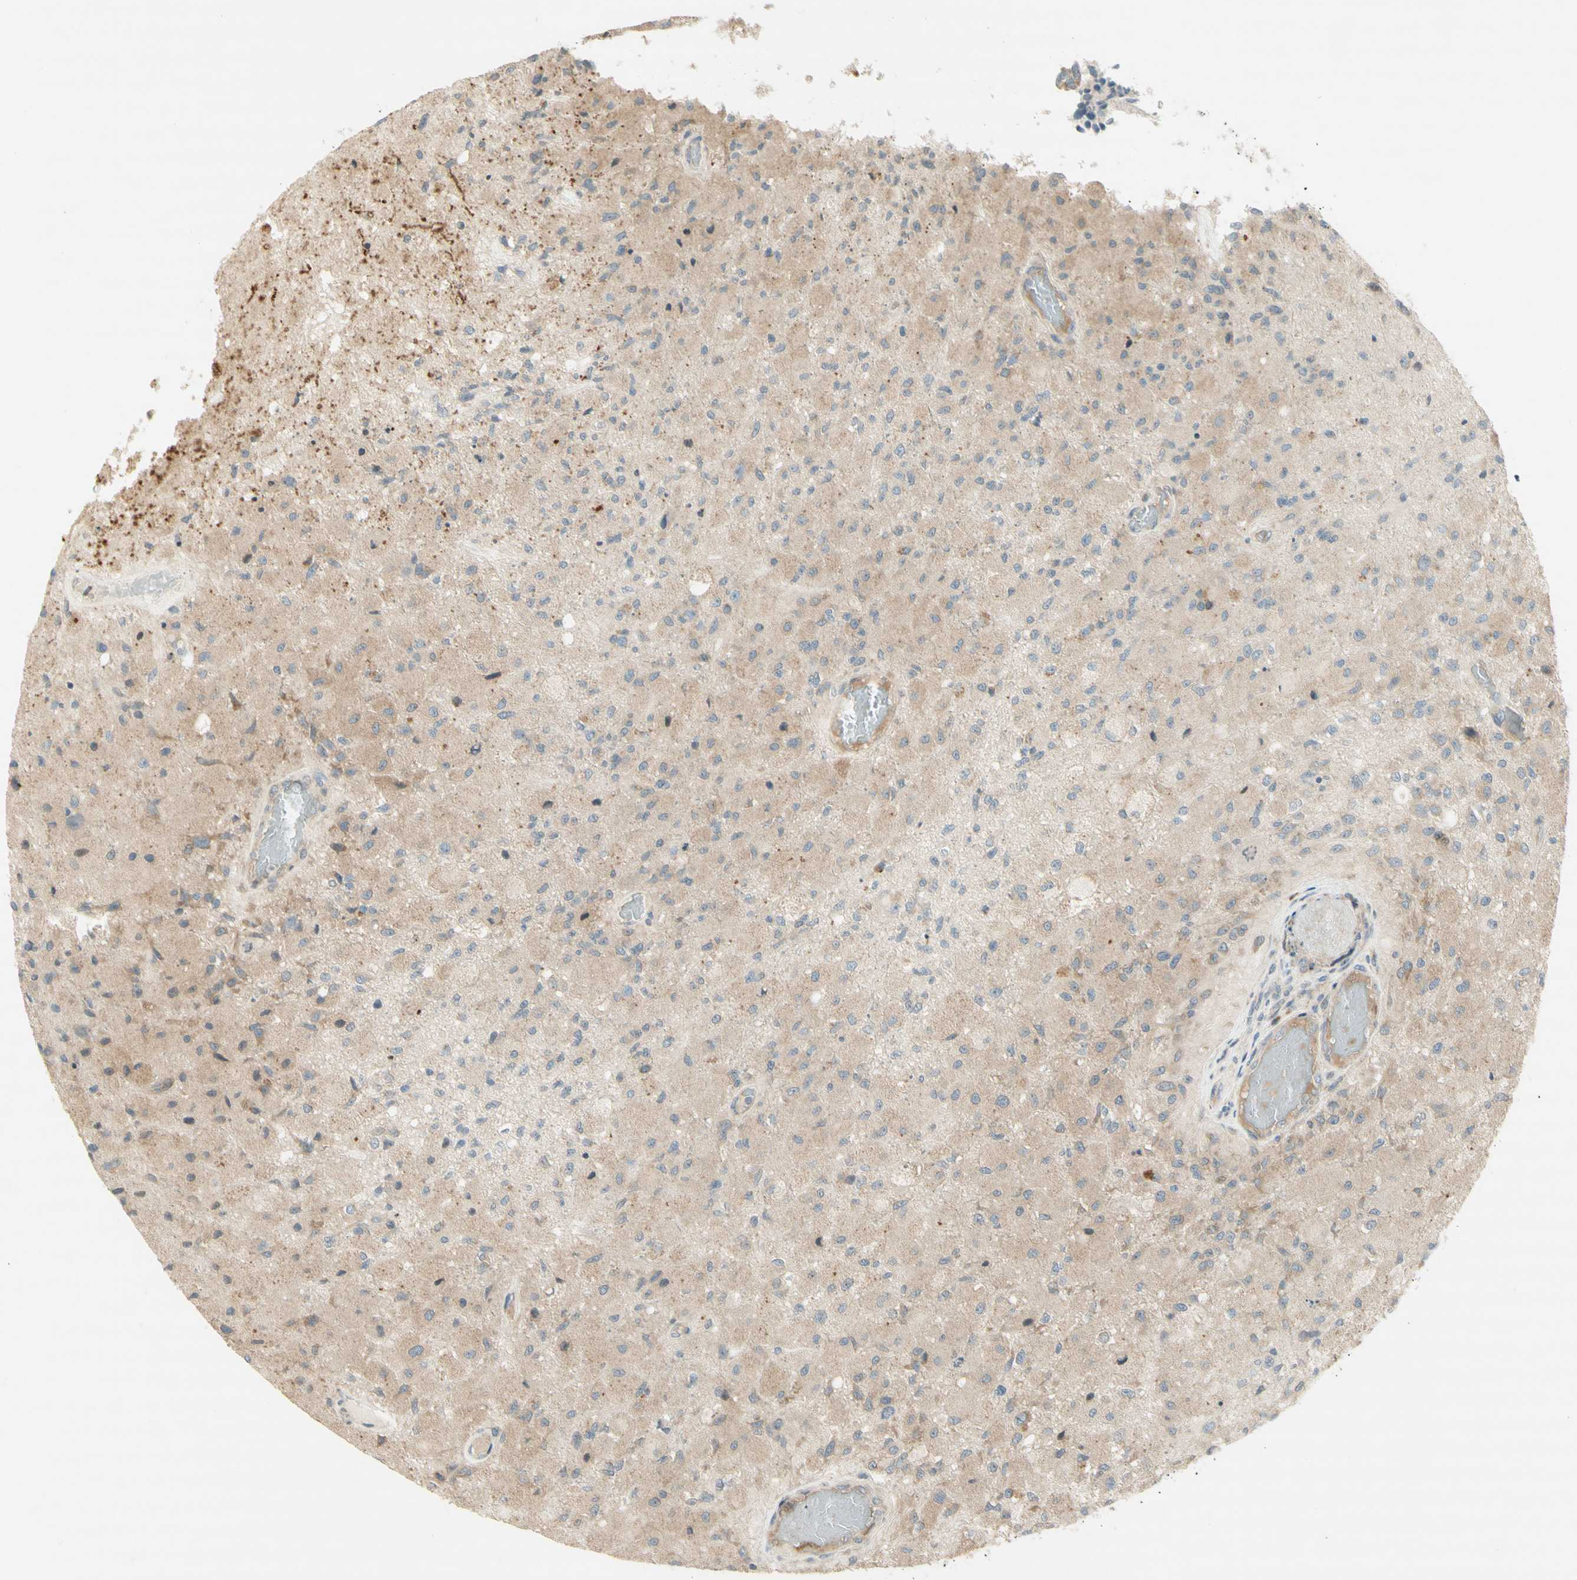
{"staining": {"intensity": "moderate", "quantity": "25%-75%", "location": "cytoplasmic/membranous"}, "tissue": "glioma", "cell_type": "Tumor cells", "image_type": "cancer", "snomed": [{"axis": "morphology", "description": "Normal tissue, NOS"}, {"axis": "morphology", "description": "Glioma, malignant, High grade"}, {"axis": "topography", "description": "Cerebral cortex"}], "caption": "Immunohistochemistry (IHC) (DAB) staining of human high-grade glioma (malignant) displays moderate cytoplasmic/membranous protein staining in about 25%-75% of tumor cells. (brown staining indicates protein expression, while blue staining denotes nuclei).", "gene": "ETF1", "patient": {"sex": "male", "age": 77}}